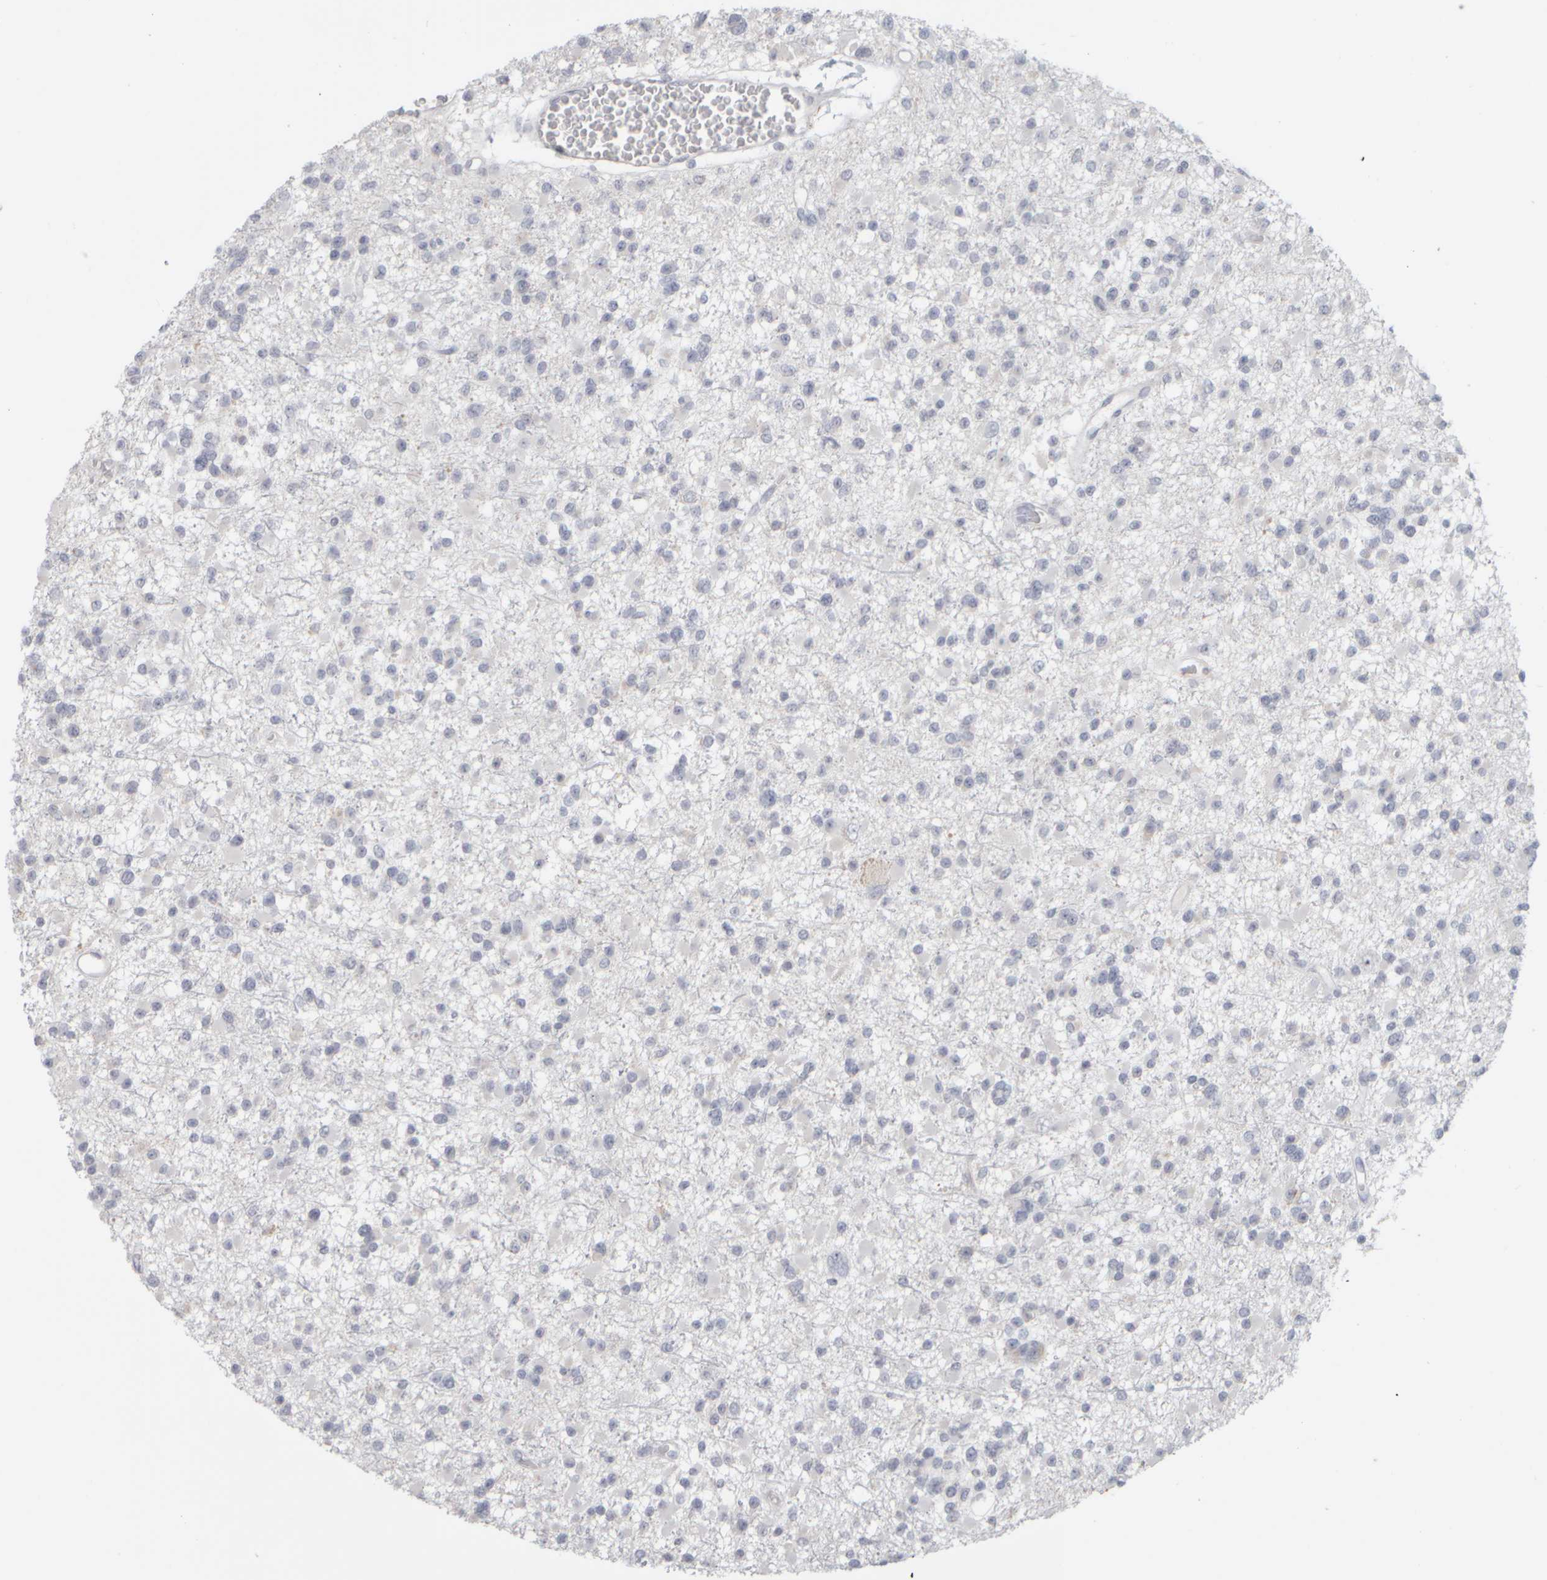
{"staining": {"intensity": "negative", "quantity": "none", "location": "none"}, "tissue": "glioma", "cell_type": "Tumor cells", "image_type": "cancer", "snomed": [{"axis": "morphology", "description": "Glioma, malignant, Low grade"}, {"axis": "topography", "description": "Brain"}], "caption": "Immunohistochemical staining of malignant glioma (low-grade) reveals no significant expression in tumor cells. Nuclei are stained in blue.", "gene": "DCXR", "patient": {"sex": "female", "age": 22}}